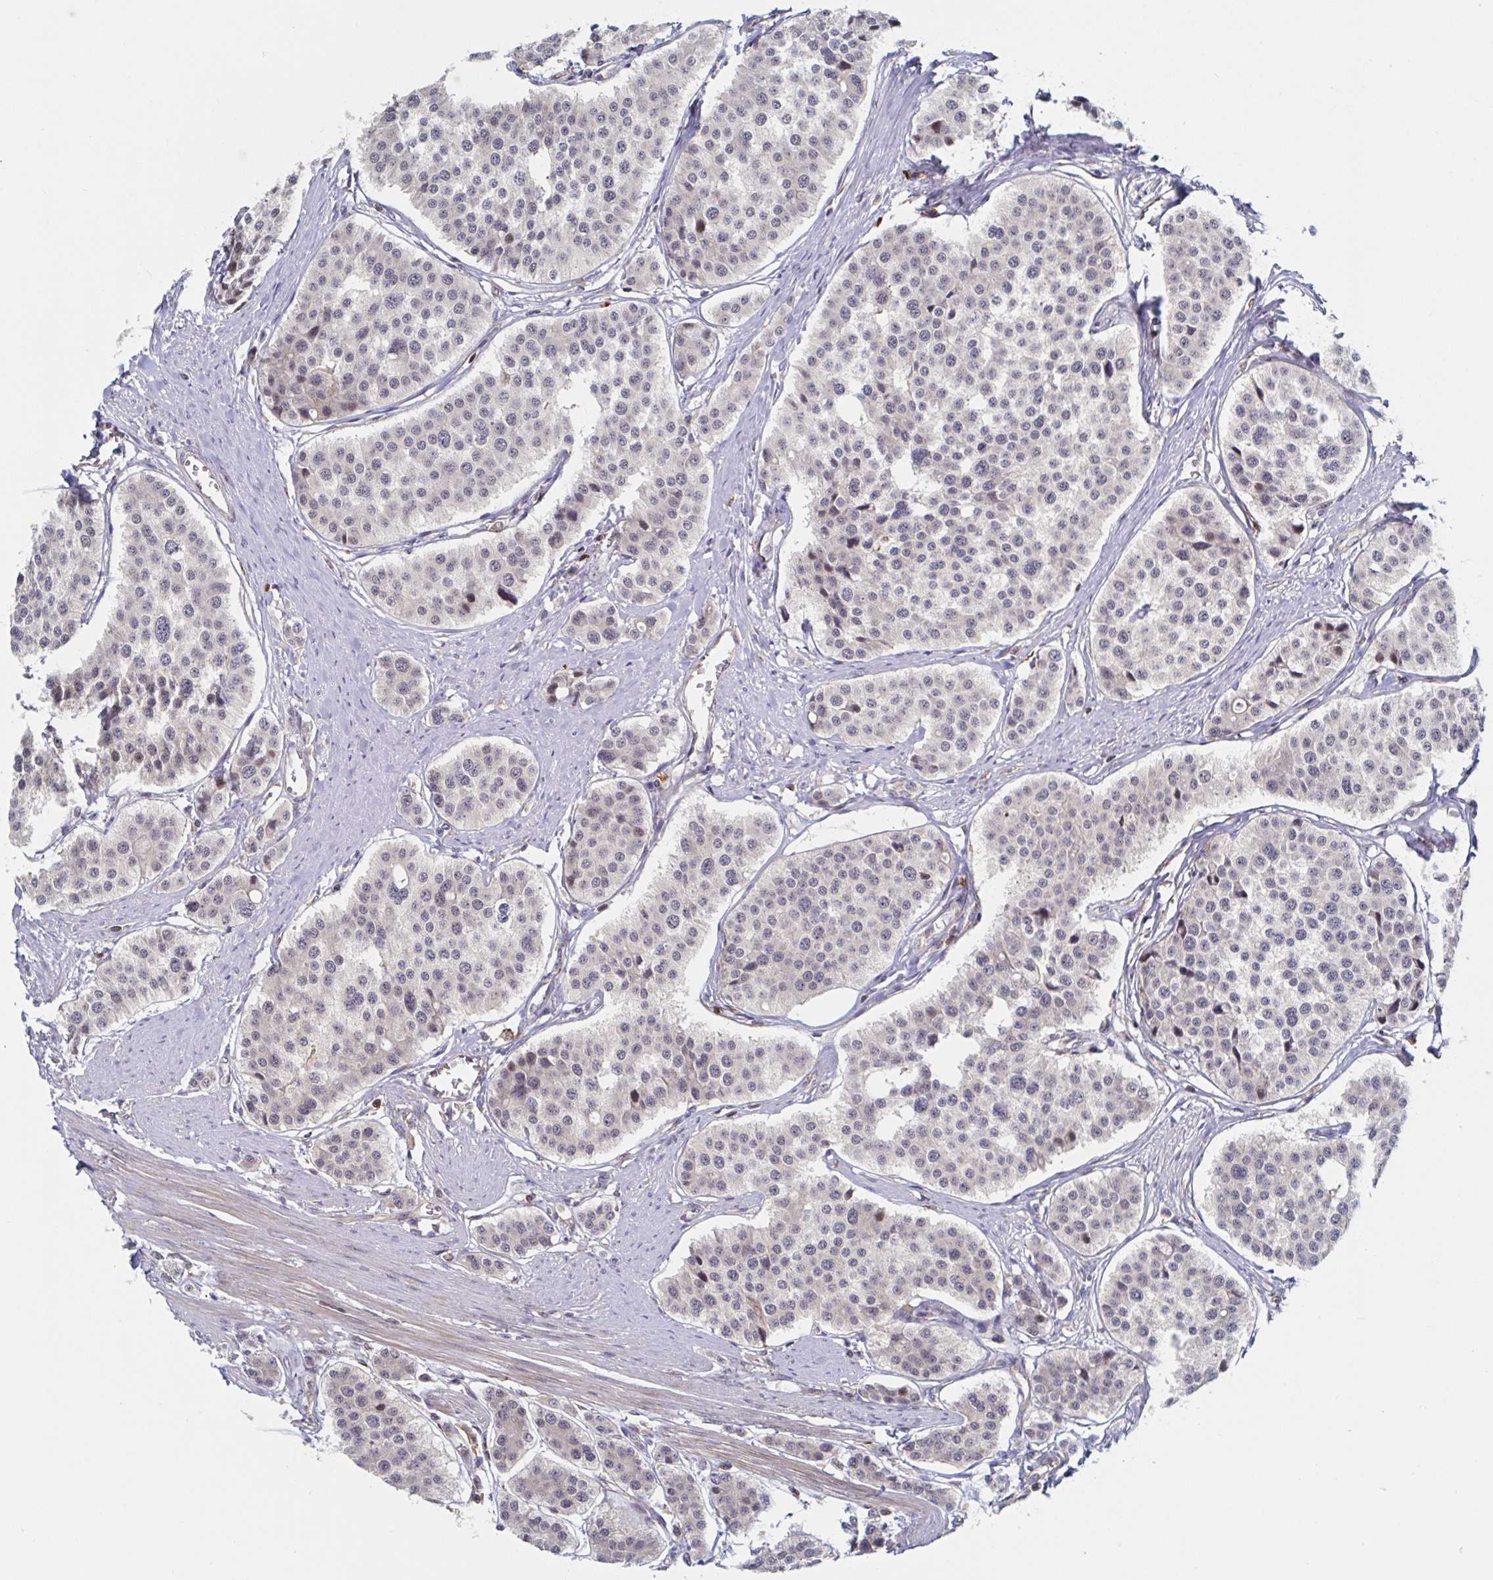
{"staining": {"intensity": "negative", "quantity": "none", "location": "none"}, "tissue": "carcinoid", "cell_type": "Tumor cells", "image_type": "cancer", "snomed": [{"axis": "morphology", "description": "Carcinoid, malignant, NOS"}, {"axis": "topography", "description": "Small intestine"}], "caption": "Immunohistochemical staining of carcinoid displays no significant staining in tumor cells.", "gene": "DHRS12", "patient": {"sex": "male", "age": 60}}